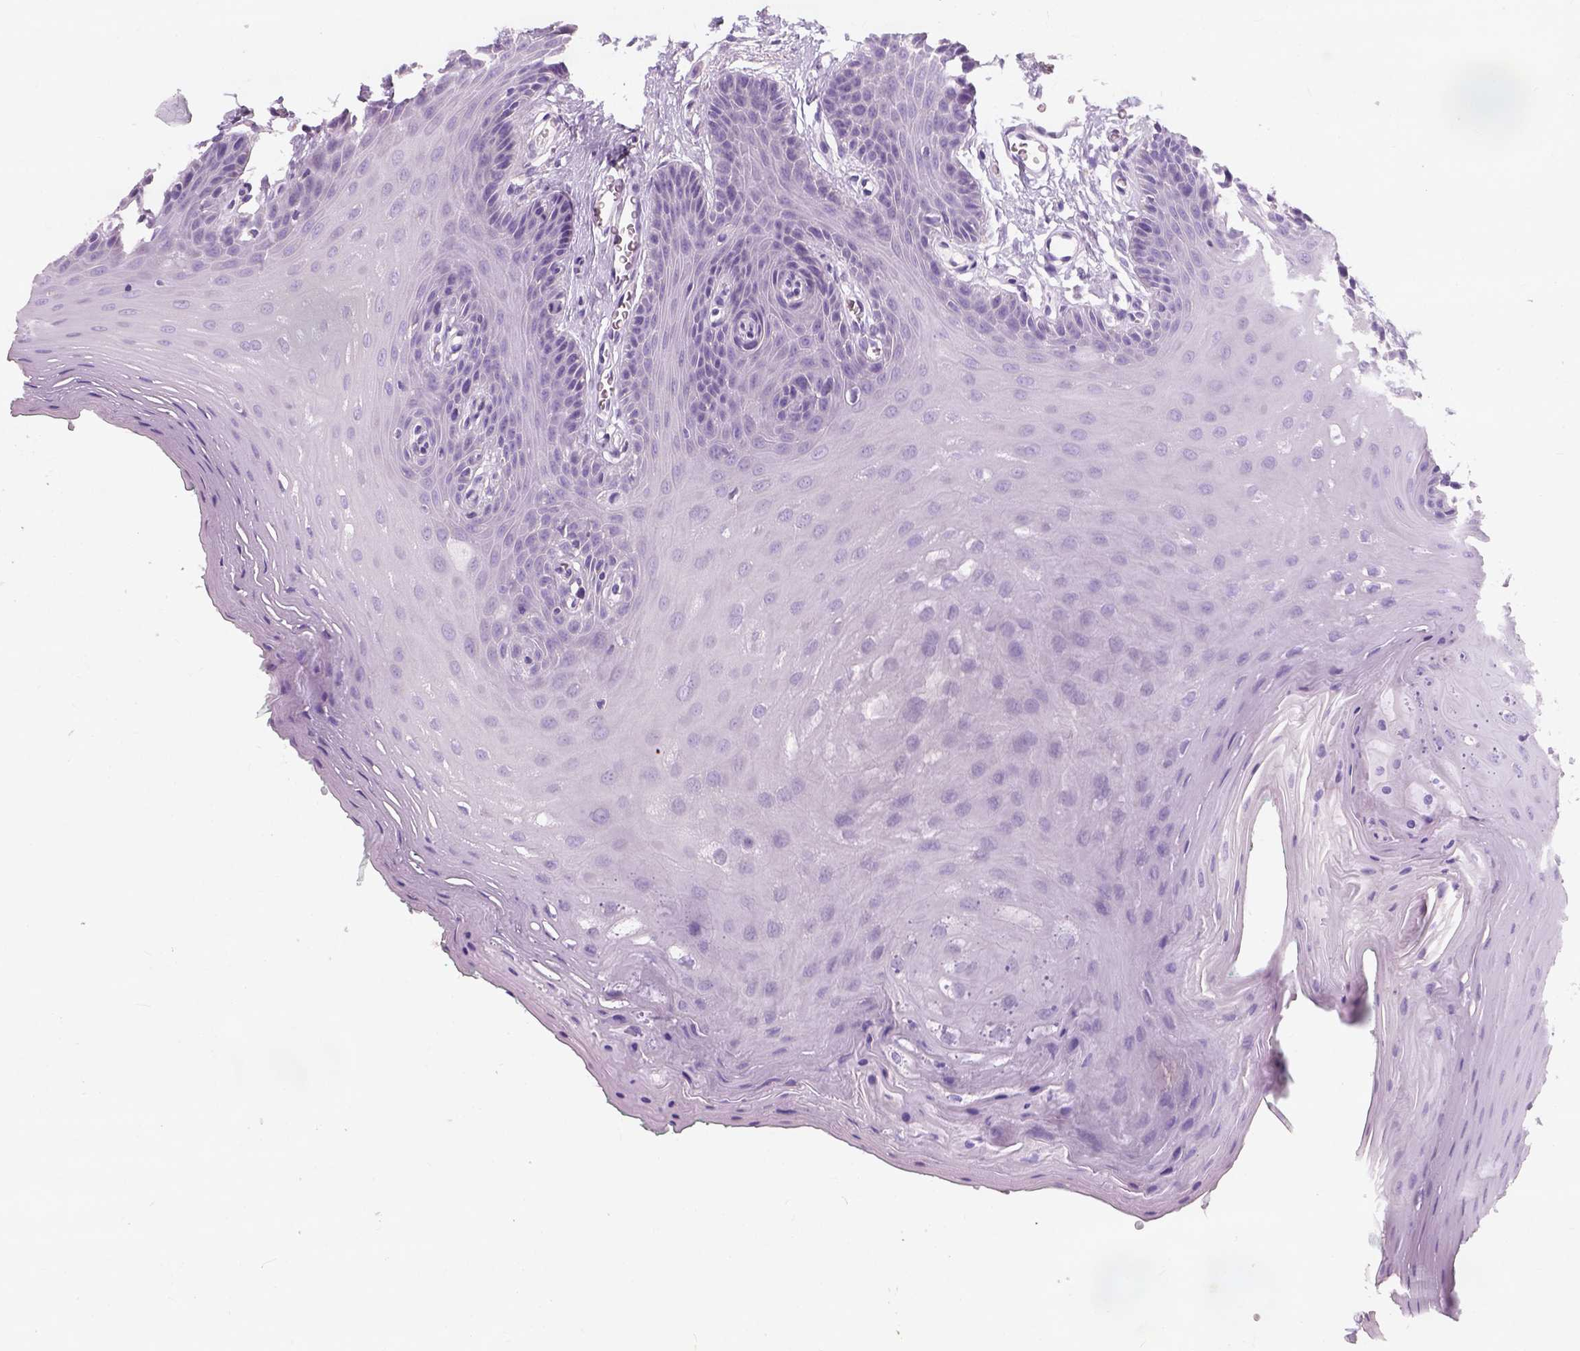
{"staining": {"intensity": "negative", "quantity": "none", "location": "none"}, "tissue": "oral mucosa", "cell_type": "Squamous epithelial cells", "image_type": "normal", "snomed": [{"axis": "morphology", "description": "Normal tissue, NOS"}, {"axis": "morphology", "description": "Squamous cell carcinoma, NOS"}, {"axis": "topography", "description": "Oral tissue"}, {"axis": "topography", "description": "Head-Neck"}], "caption": "Immunohistochemistry of unremarkable oral mucosa exhibits no positivity in squamous epithelial cells.", "gene": "CHODL", "patient": {"sex": "female", "age": 50}}